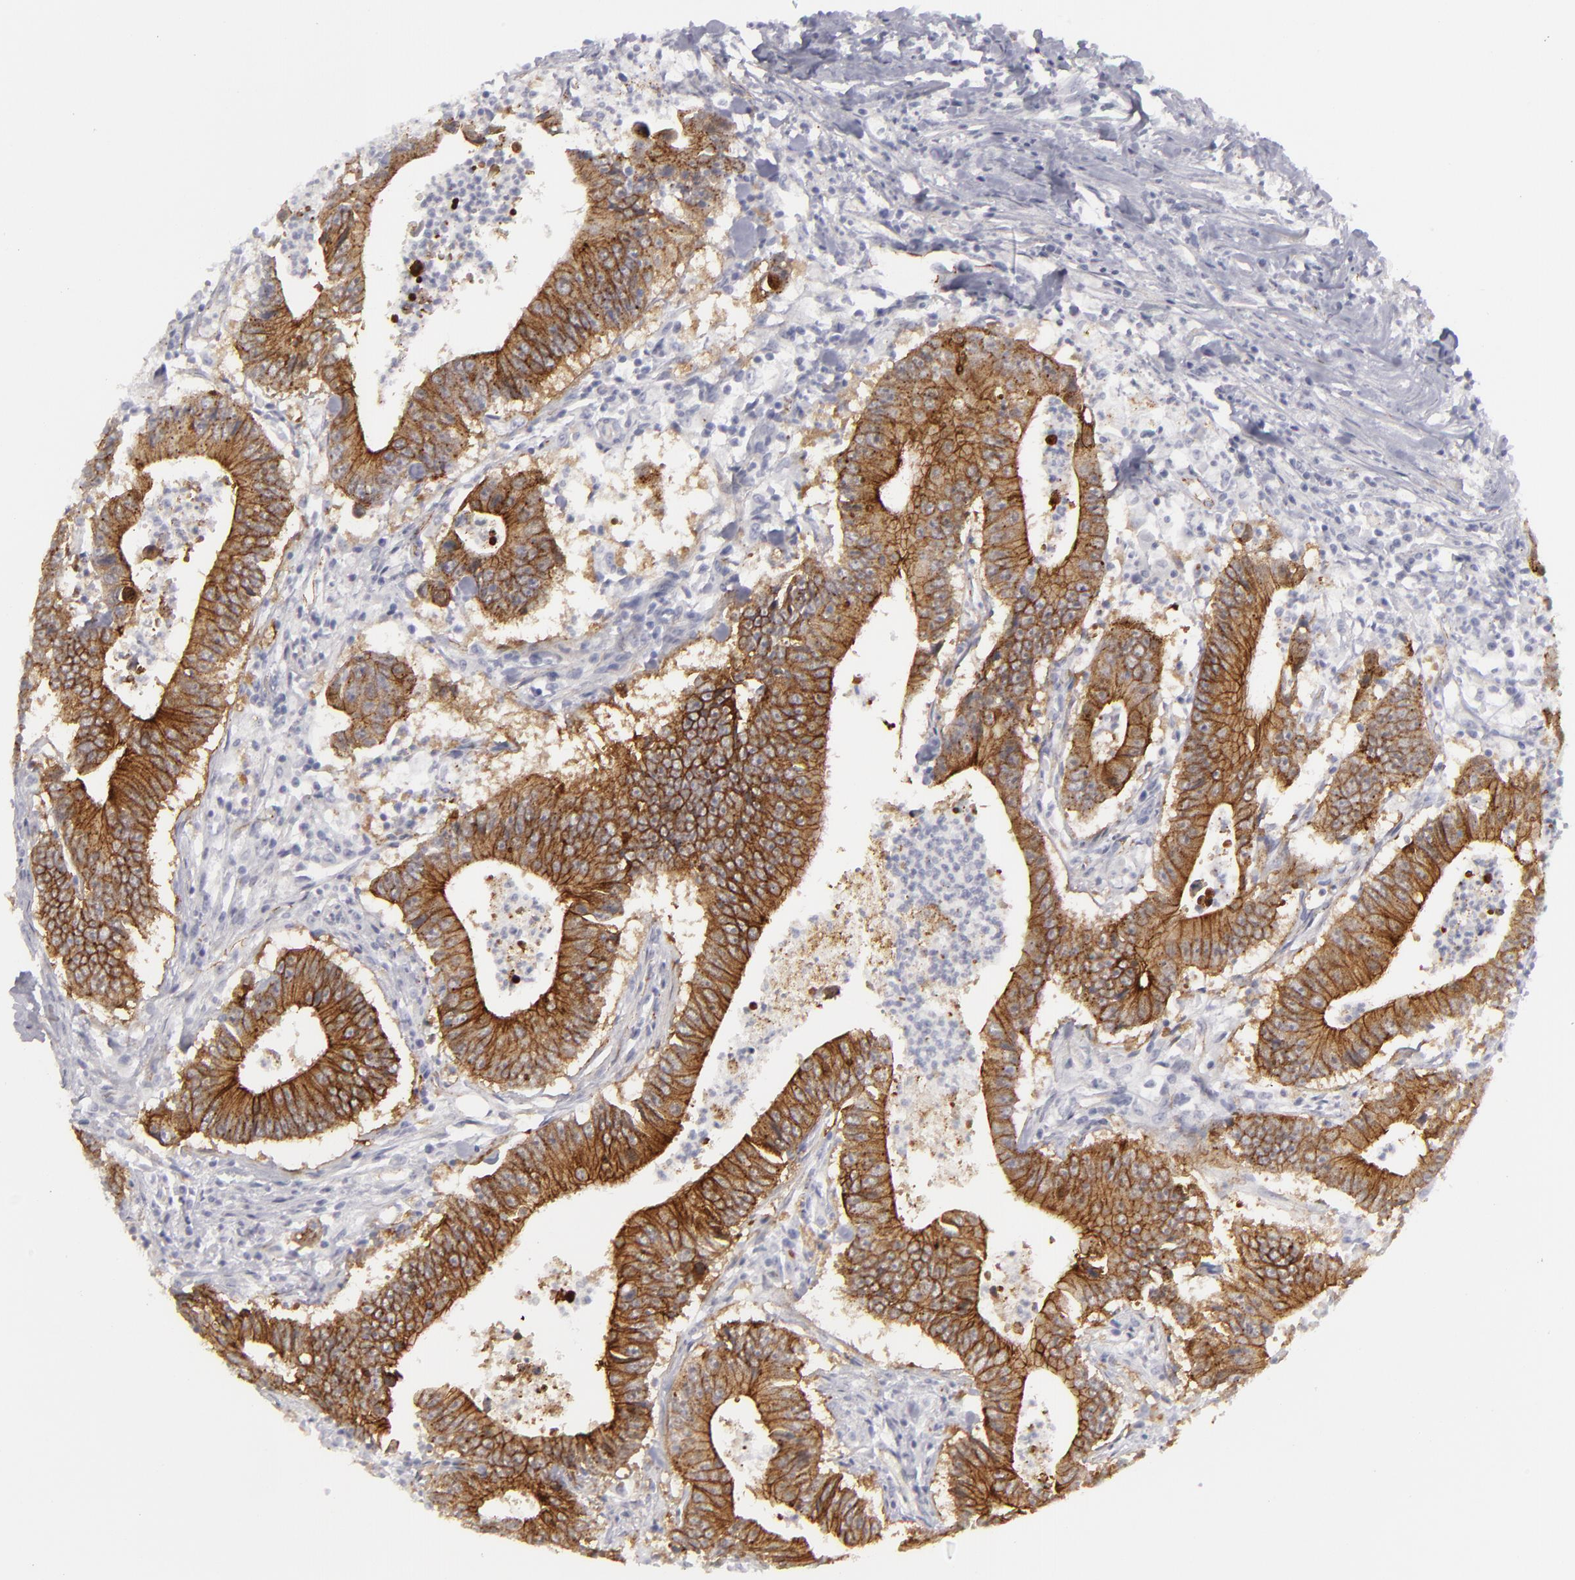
{"staining": {"intensity": "strong", "quantity": ">75%", "location": "cytoplasmic/membranous"}, "tissue": "colorectal cancer", "cell_type": "Tumor cells", "image_type": "cancer", "snomed": [{"axis": "morphology", "description": "Adenocarcinoma, NOS"}, {"axis": "topography", "description": "Colon"}], "caption": "An IHC photomicrograph of tumor tissue is shown. Protein staining in brown labels strong cytoplasmic/membranous positivity in colorectal cancer within tumor cells. Nuclei are stained in blue.", "gene": "JUP", "patient": {"sex": "male", "age": 55}}